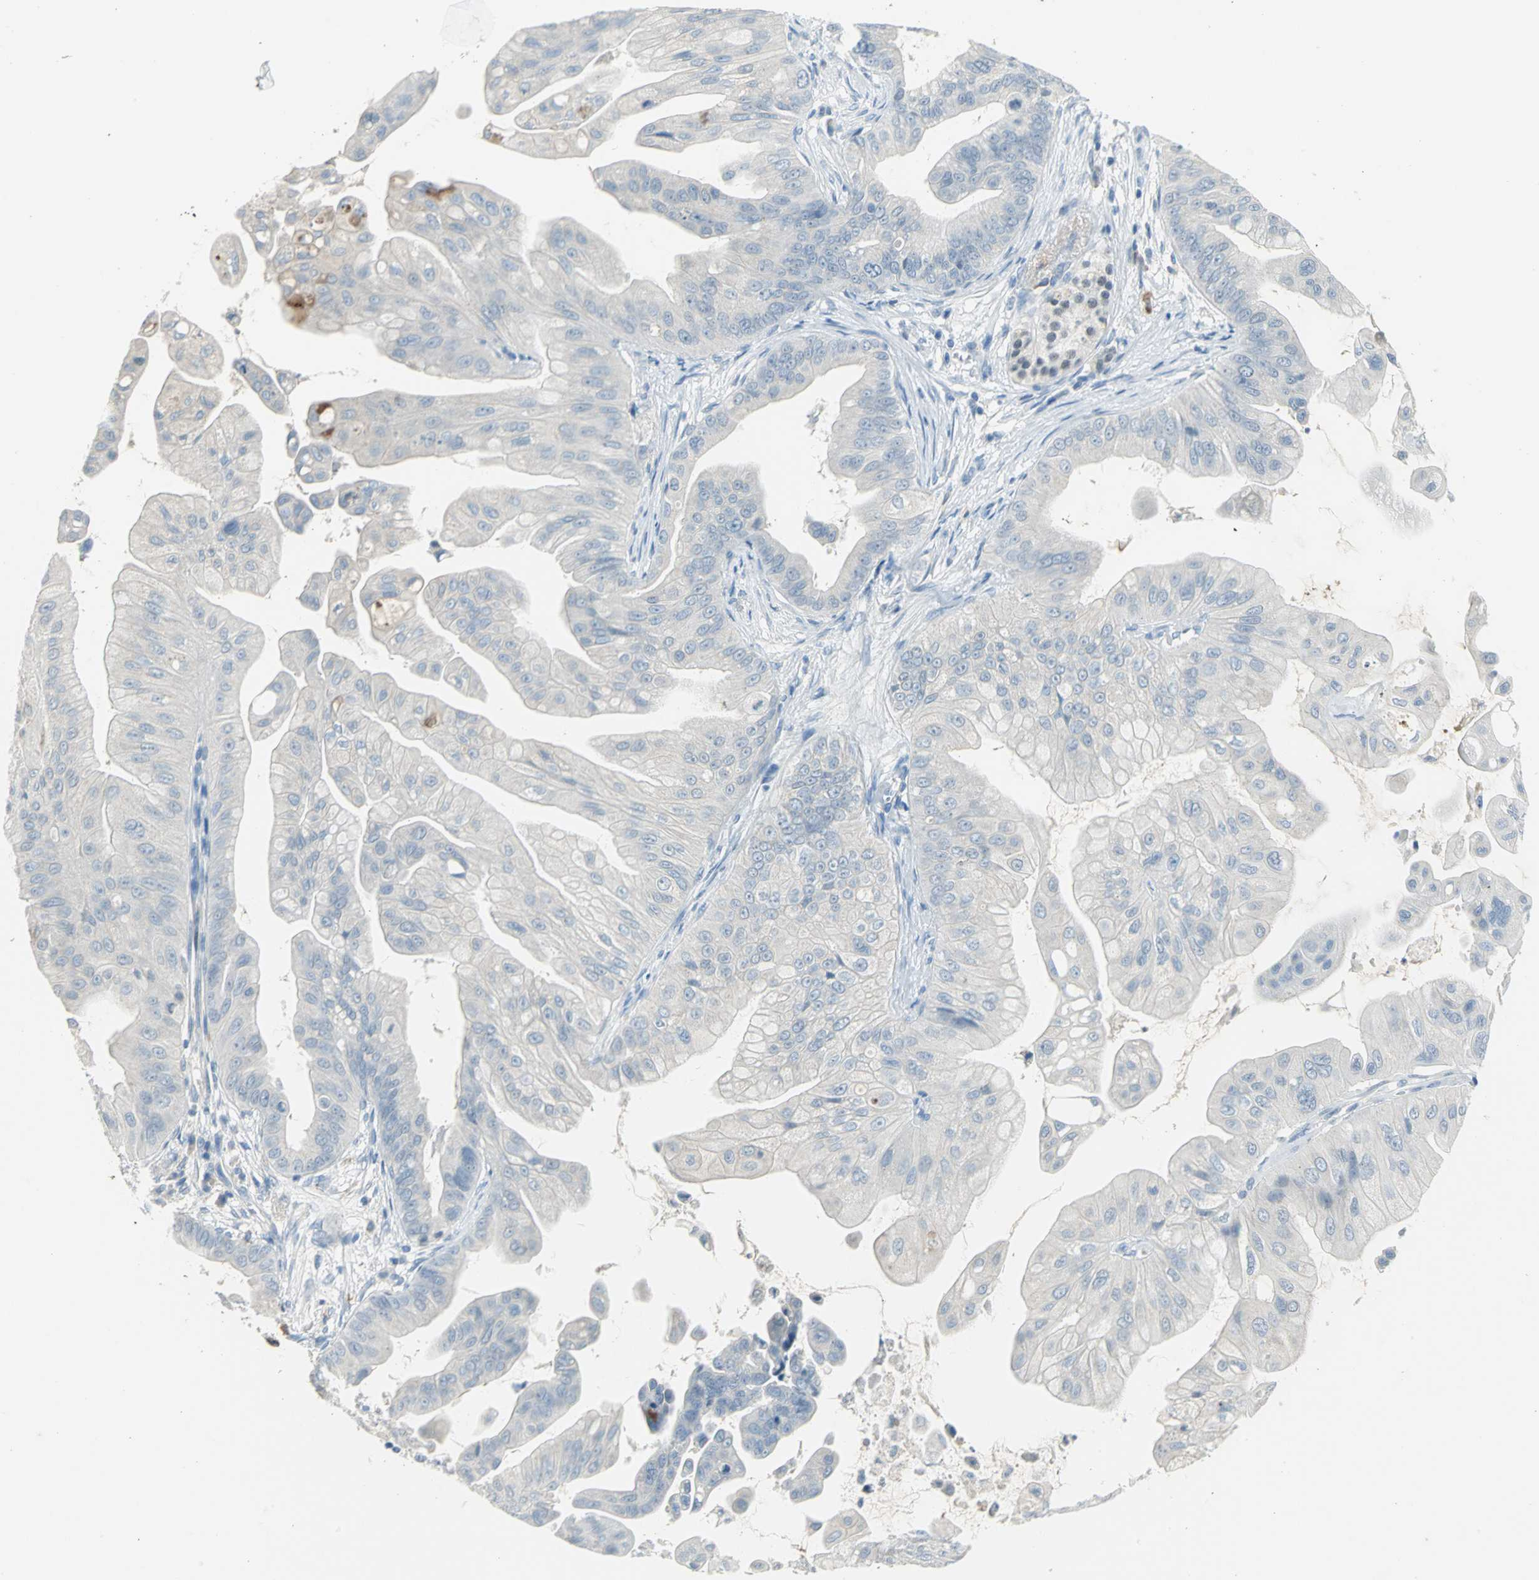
{"staining": {"intensity": "negative", "quantity": "none", "location": "none"}, "tissue": "pancreatic cancer", "cell_type": "Tumor cells", "image_type": "cancer", "snomed": [{"axis": "morphology", "description": "Adenocarcinoma, NOS"}, {"axis": "topography", "description": "Pancreas"}], "caption": "This is an immunohistochemistry (IHC) image of pancreatic adenocarcinoma. There is no expression in tumor cells.", "gene": "ZIC1", "patient": {"sex": "female", "age": 75}}